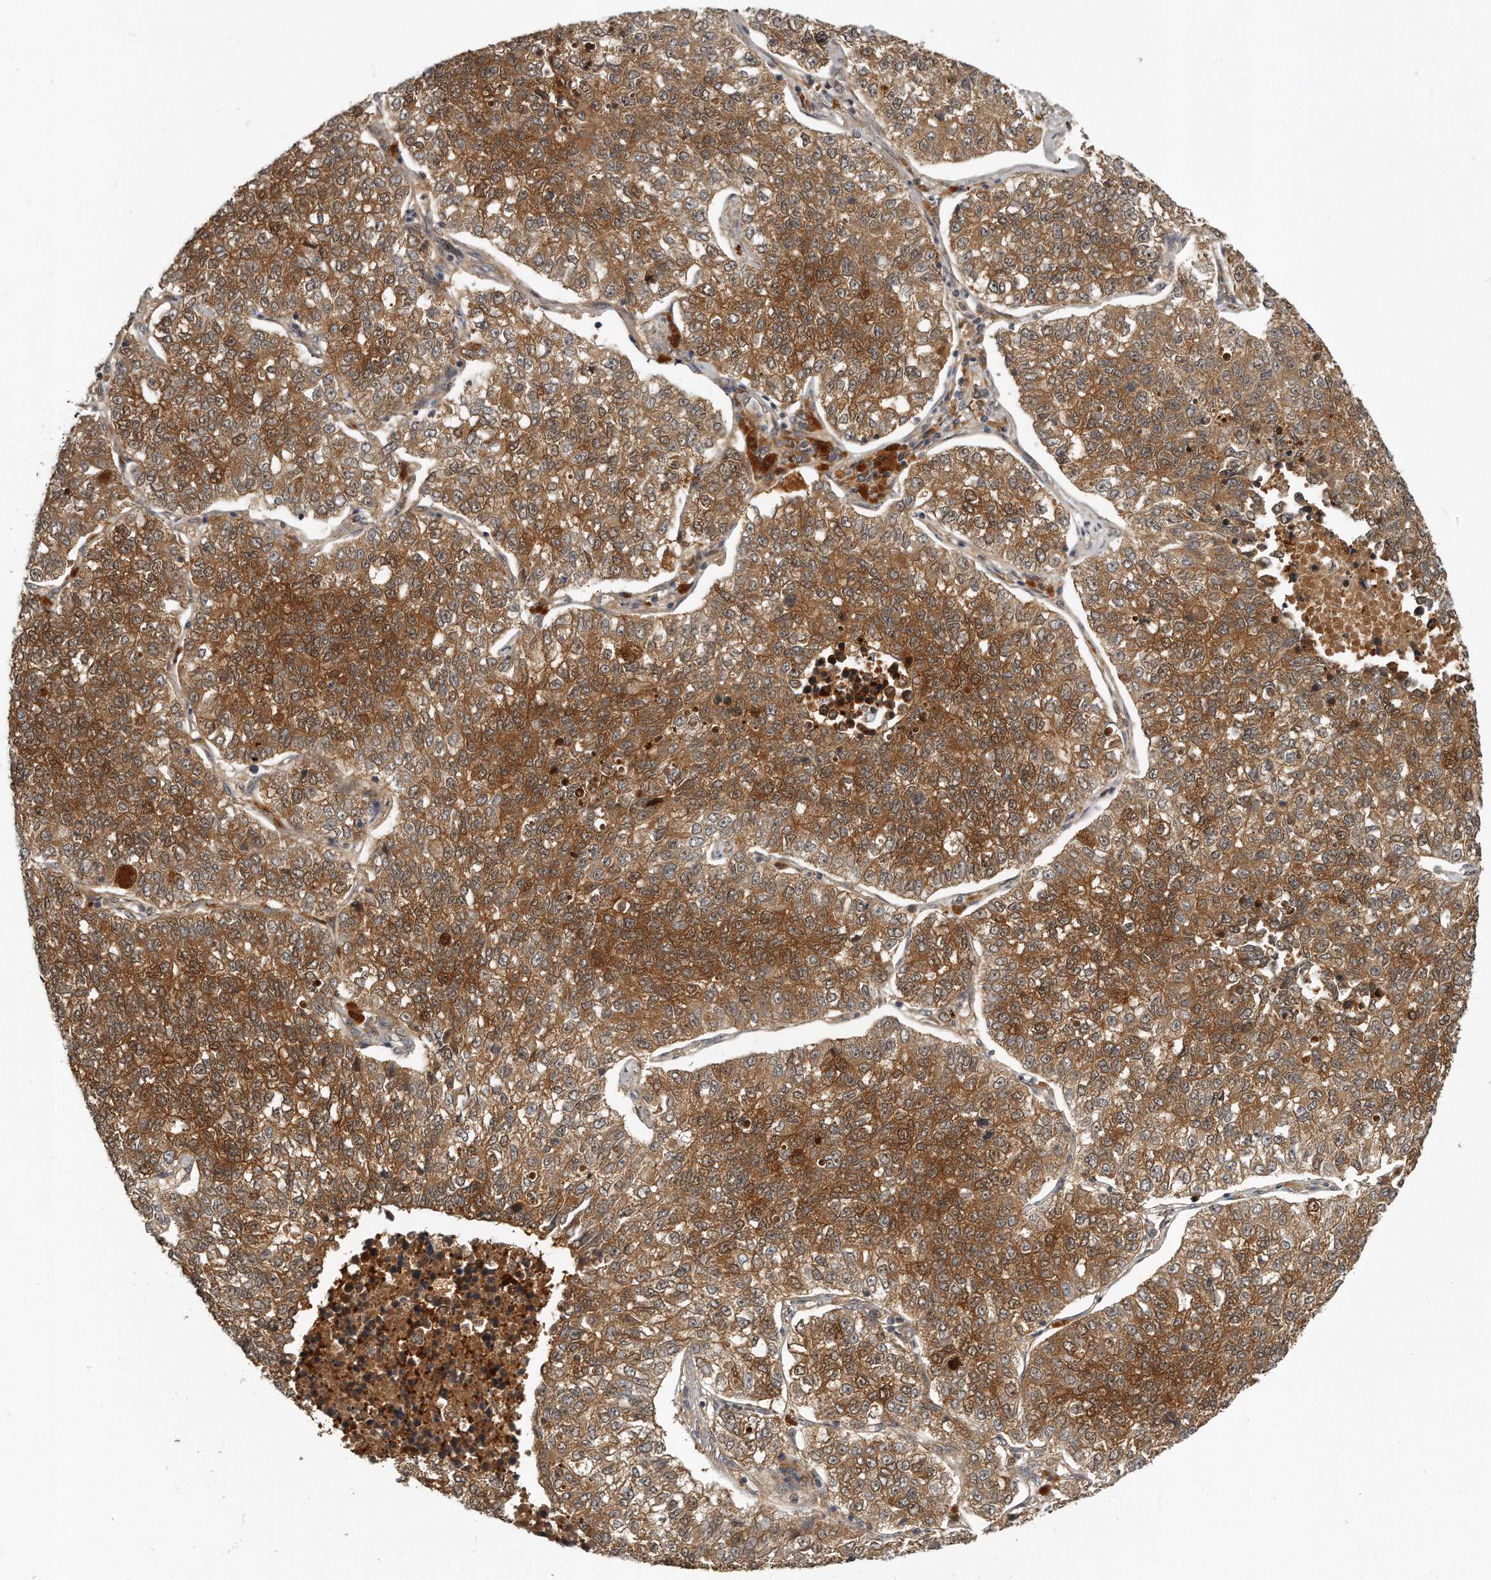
{"staining": {"intensity": "strong", "quantity": ">75%", "location": "cytoplasmic/membranous"}, "tissue": "lung cancer", "cell_type": "Tumor cells", "image_type": "cancer", "snomed": [{"axis": "morphology", "description": "Adenocarcinoma, NOS"}, {"axis": "topography", "description": "Lung"}], "caption": "DAB immunohistochemical staining of human adenocarcinoma (lung) reveals strong cytoplasmic/membranous protein staining in approximately >75% of tumor cells.", "gene": "GGCT", "patient": {"sex": "male", "age": 49}}